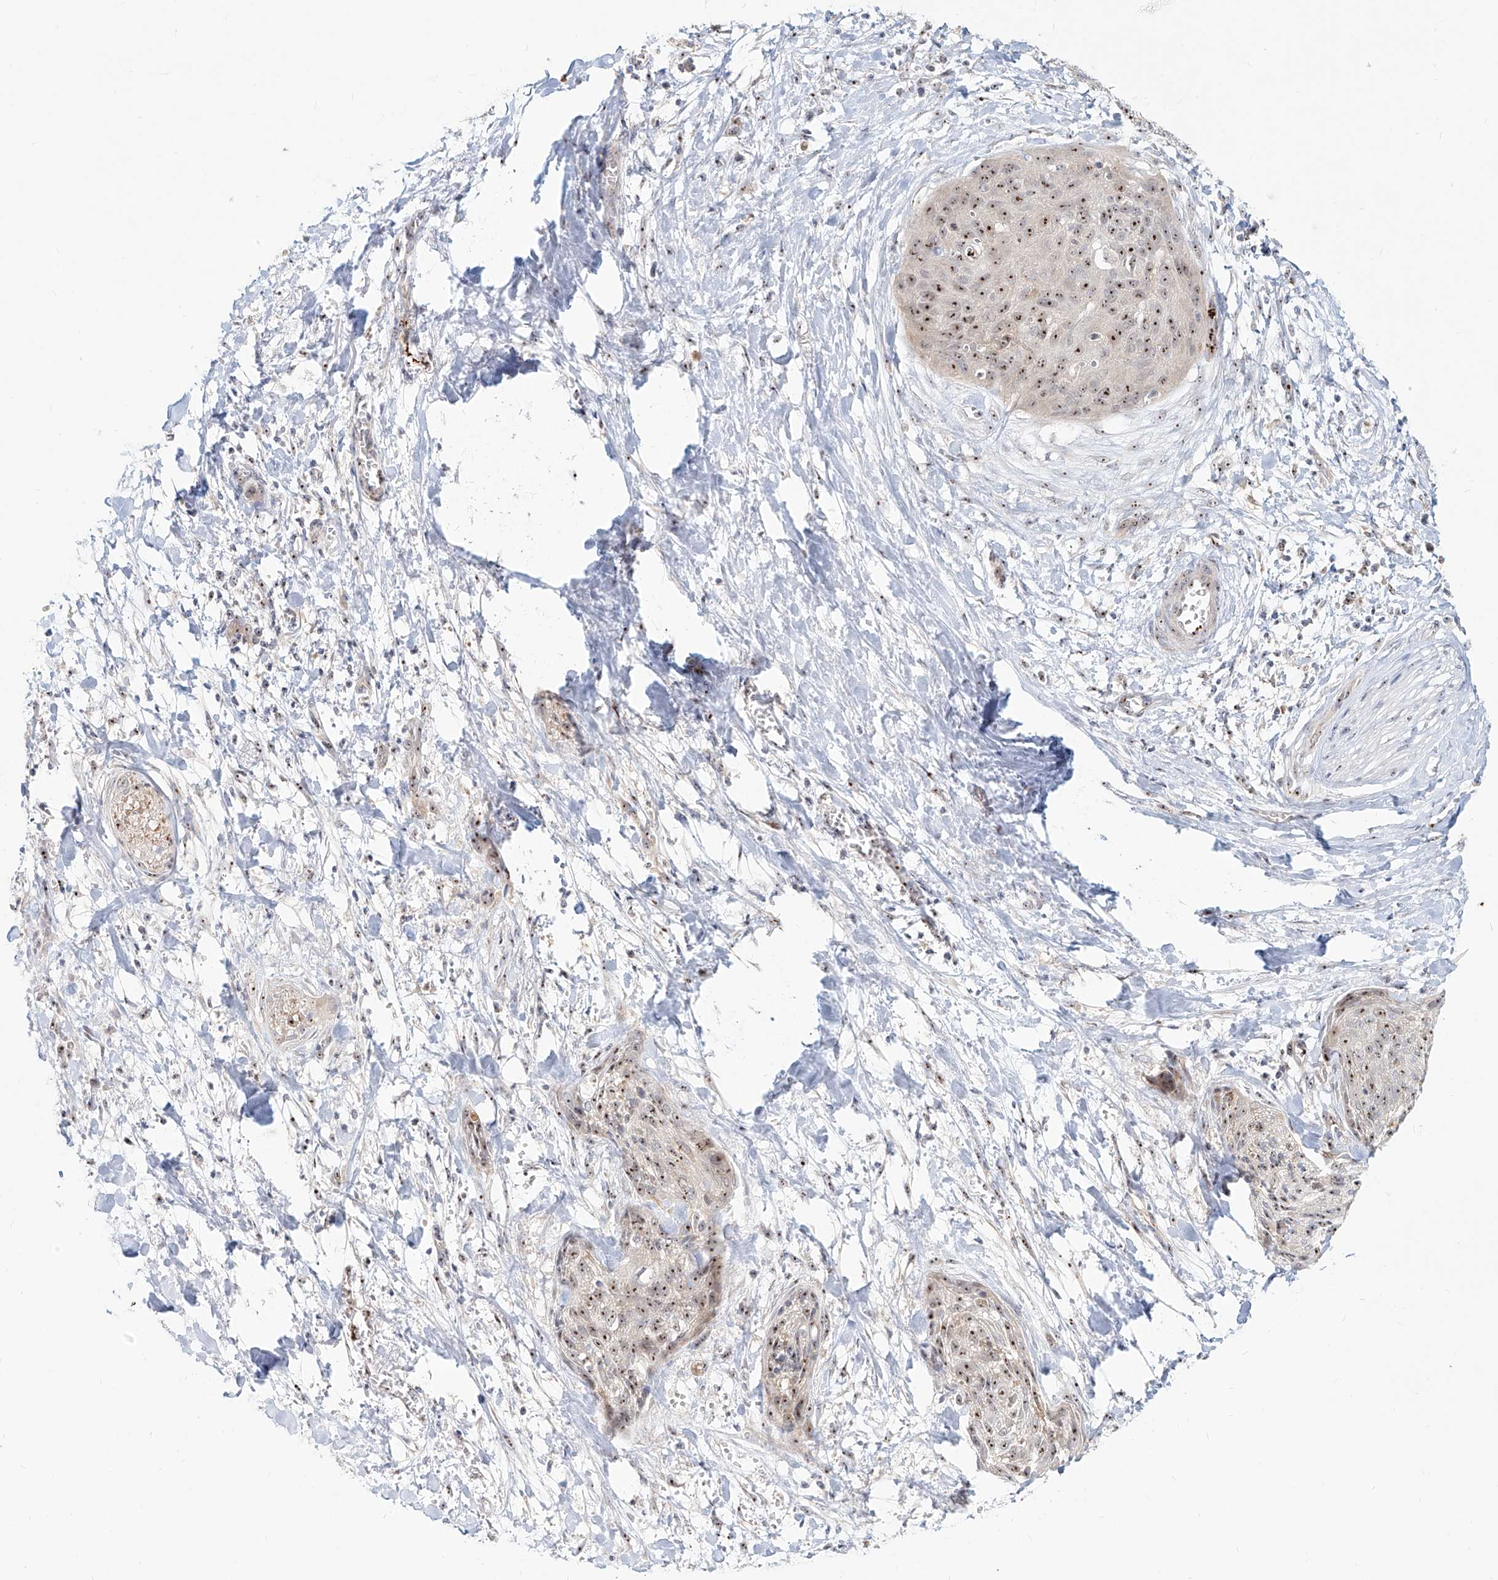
{"staining": {"intensity": "moderate", "quantity": ">75%", "location": "nuclear"}, "tissue": "cervical cancer", "cell_type": "Tumor cells", "image_type": "cancer", "snomed": [{"axis": "morphology", "description": "Squamous cell carcinoma, NOS"}, {"axis": "topography", "description": "Cervix"}], "caption": "Cervical squamous cell carcinoma tissue displays moderate nuclear staining in about >75% of tumor cells Nuclei are stained in blue.", "gene": "BYSL", "patient": {"sex": "female", "age": 55}}